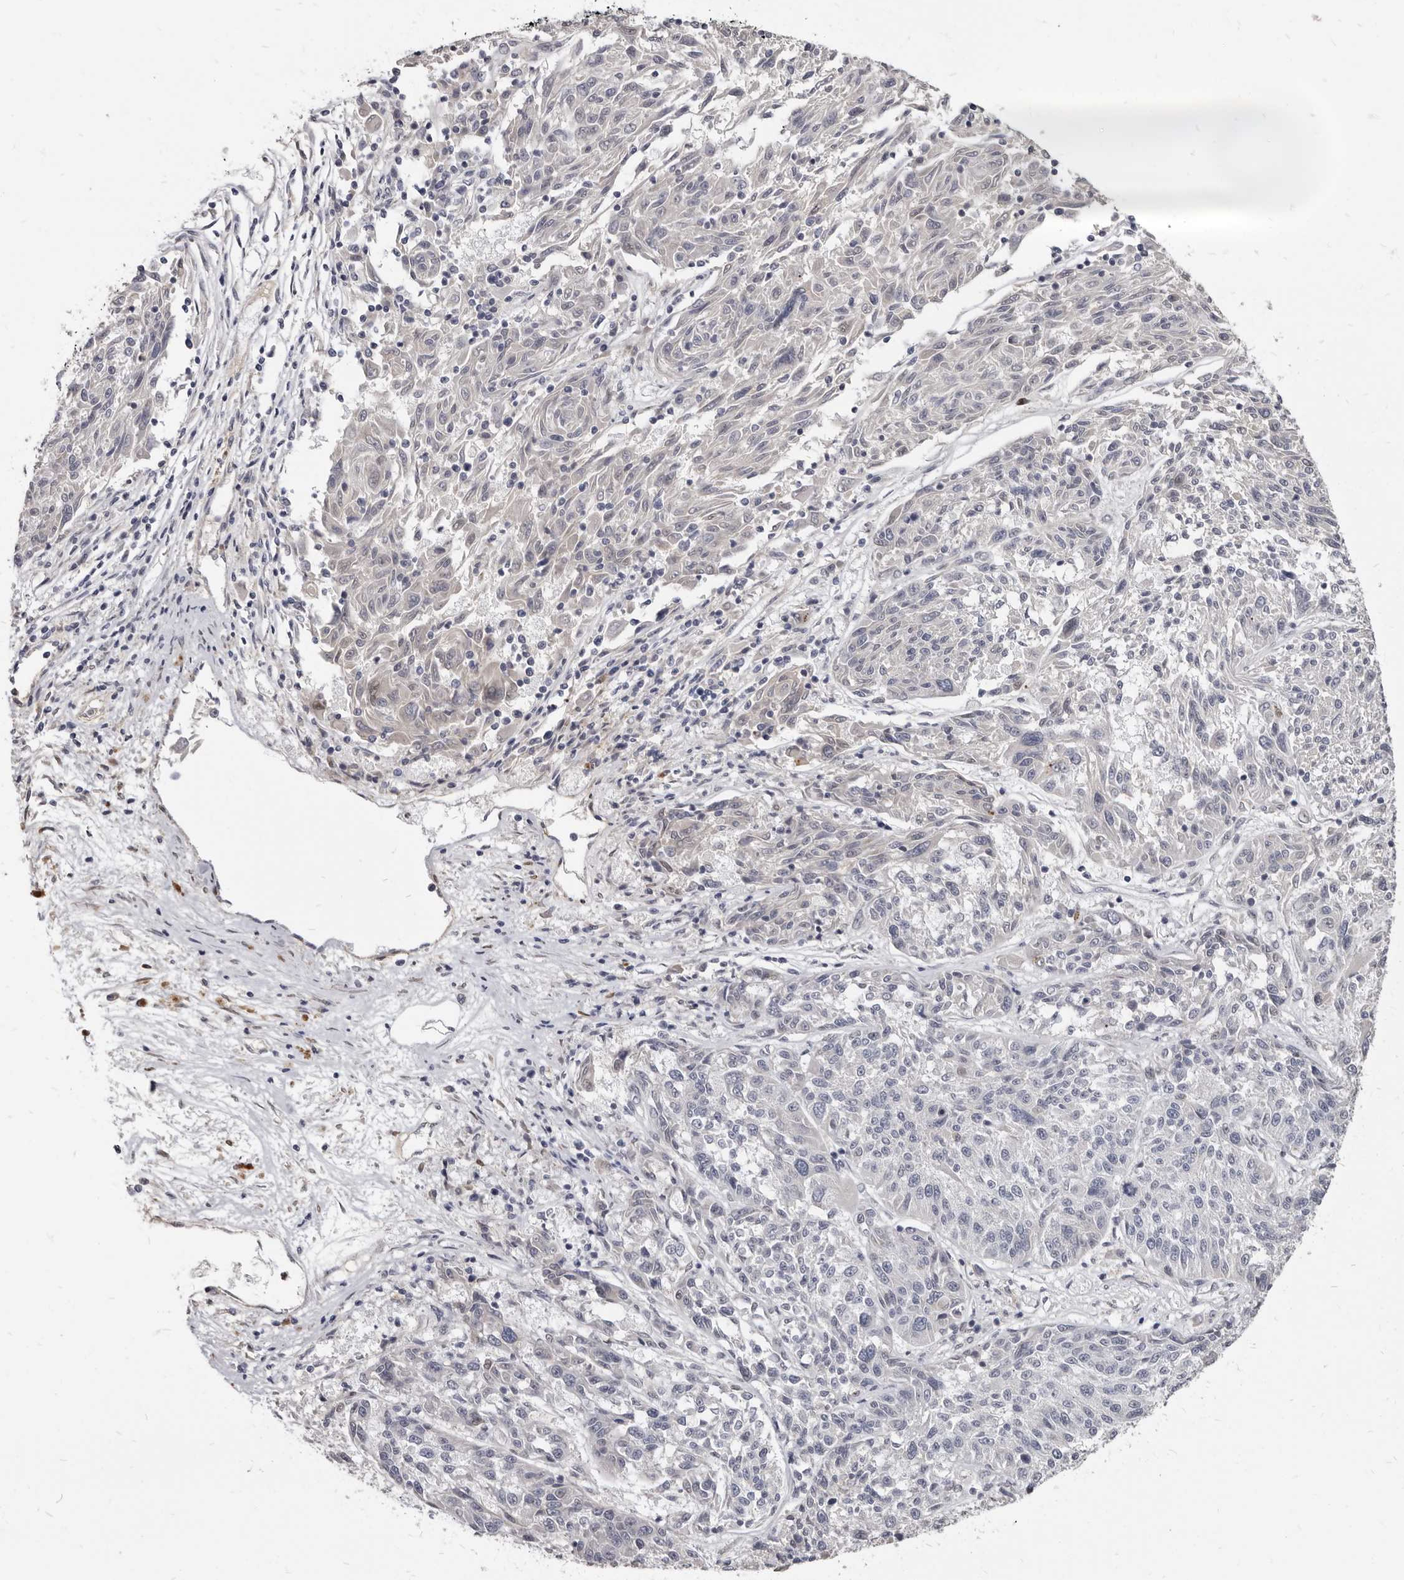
{"staining": {"intensity": "negative", "quantity": "none", "location": "none"}, "tissue": "melanoma", "cell_type": "Tumor cells", "image_type": "cancer", "snomed": [{"axis": "morphology", "description": "Malignant melanoma, NOS"}, {"axis": "topography", "description": "Skin"}], "caption": "The photomicrograph exhibits no staining of tumor cells in malignant melanoma.", "gene": "MRGPRF", "patient": {"sex": "male", "age": 53}}